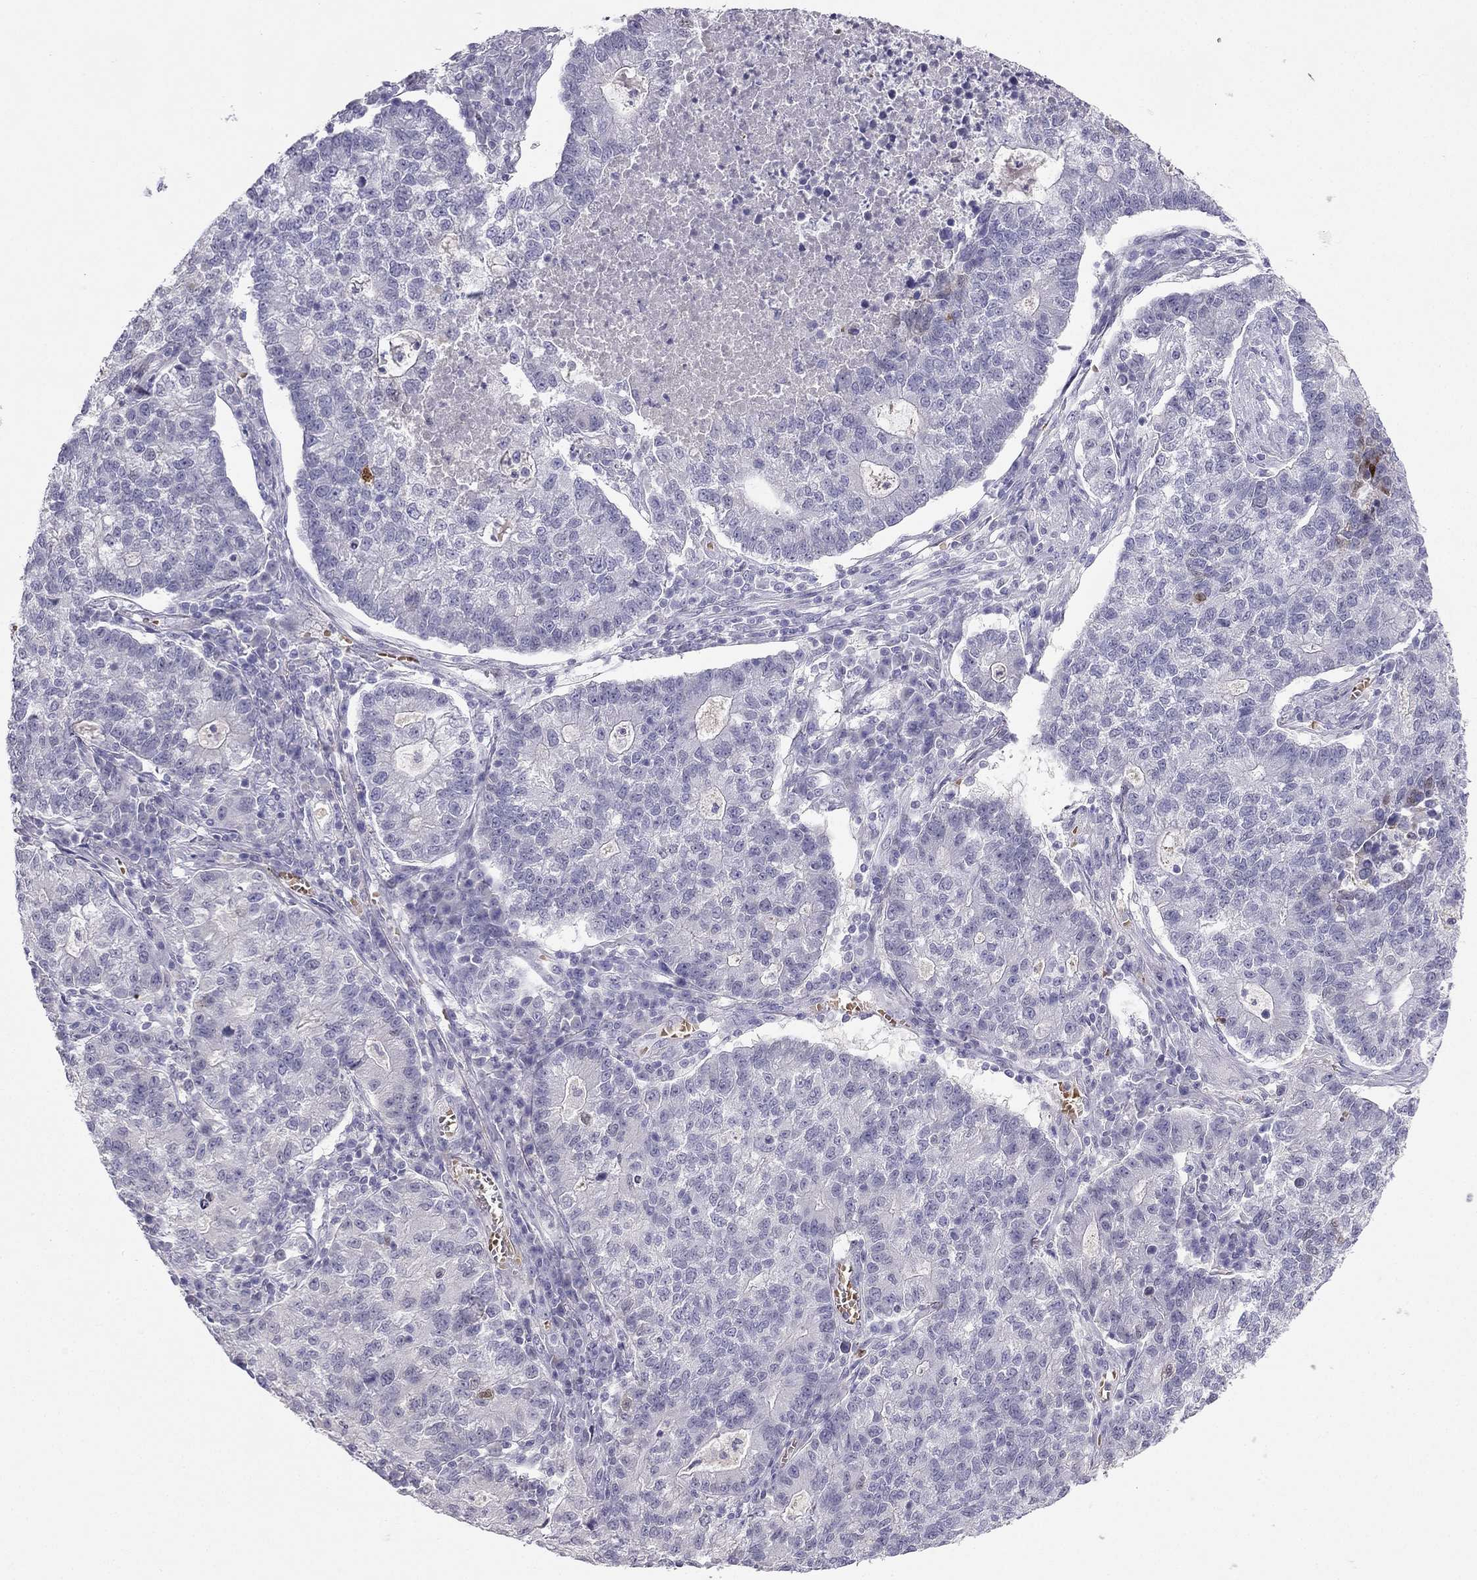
{"staining": {"intensity": "moderate", "quantity": "<25%", "location": "cytoplasmic/membranous"}, "tissue": "lung cancer", "cell_type": "Tumor cells", "image_type": "cancer", "snomed": [{"axis": "morphology", "description": "Adenocarcinoma, NOS"}, {"axis": "topography", "description": "Lung"}], "caption": "A brown stain shows moderate cytoplasmic/membranous positivity of a protein in human adenocarcinoma (lung) tumor cells.", "gene": "RSPH14", "patient": {"sex": "male", "age": 57}}